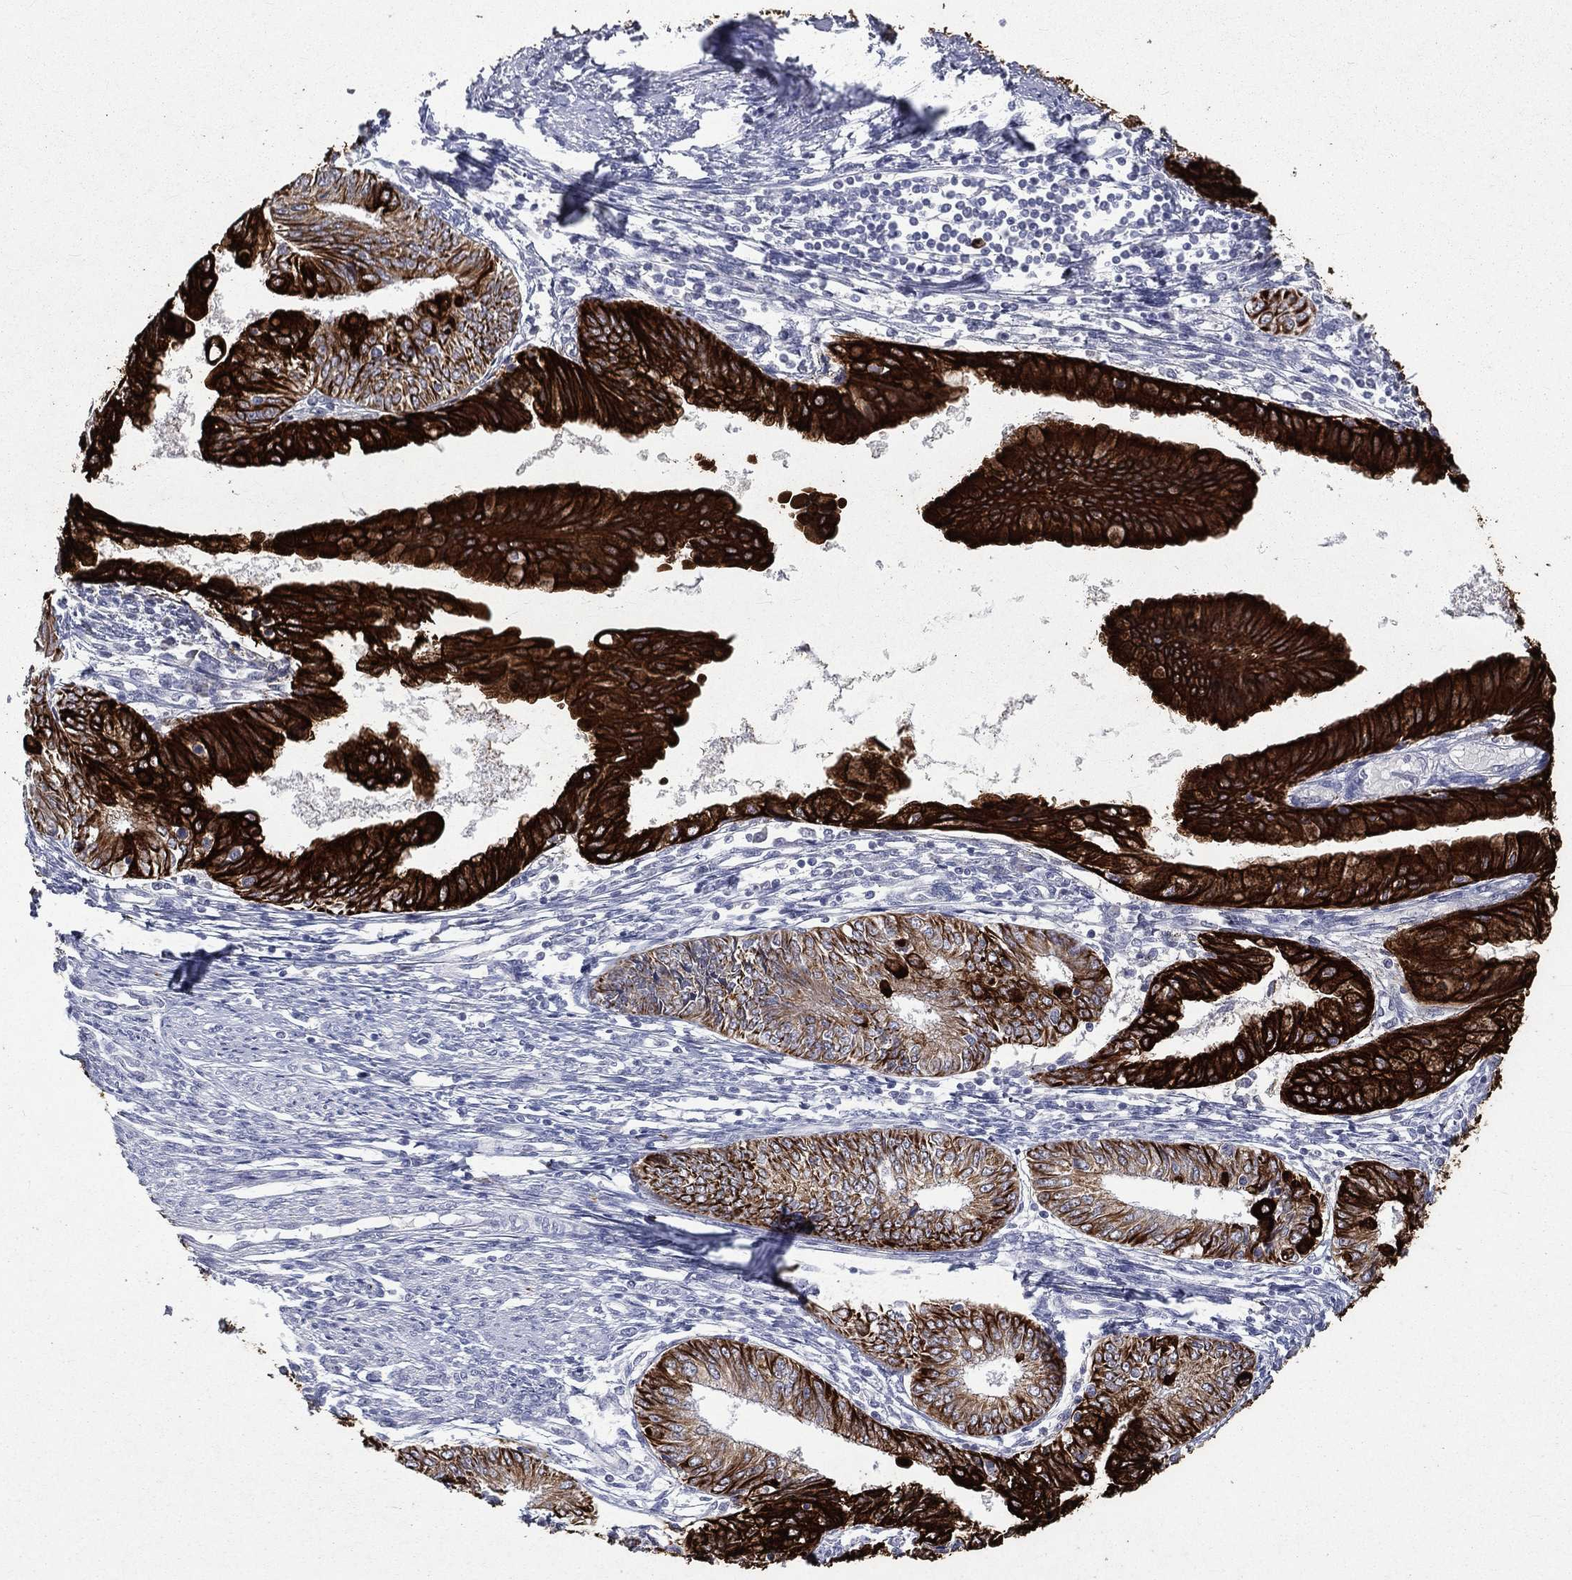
{"staining": {"intensity": "strong", "quantity": ">75%", "location": "cytoplasmic/membranous"}, "tissue": "endometrial cancer", "cell_type": "Tumor cells", "image_type": "cancer", "snomed": [{"axis": "morphology", "description": "Adenocarcinoma, NOS"}, {"axis": "topography", "description": "Endometrium"}], "caption": "Strong cytoplasmic/membranous expression for a protein is identified in approximately >75% of tumor cells of endometrial adenocarcinoma using IHC.", "gene": "KRT7", "patient": {"sex": "female", "age": 68}}